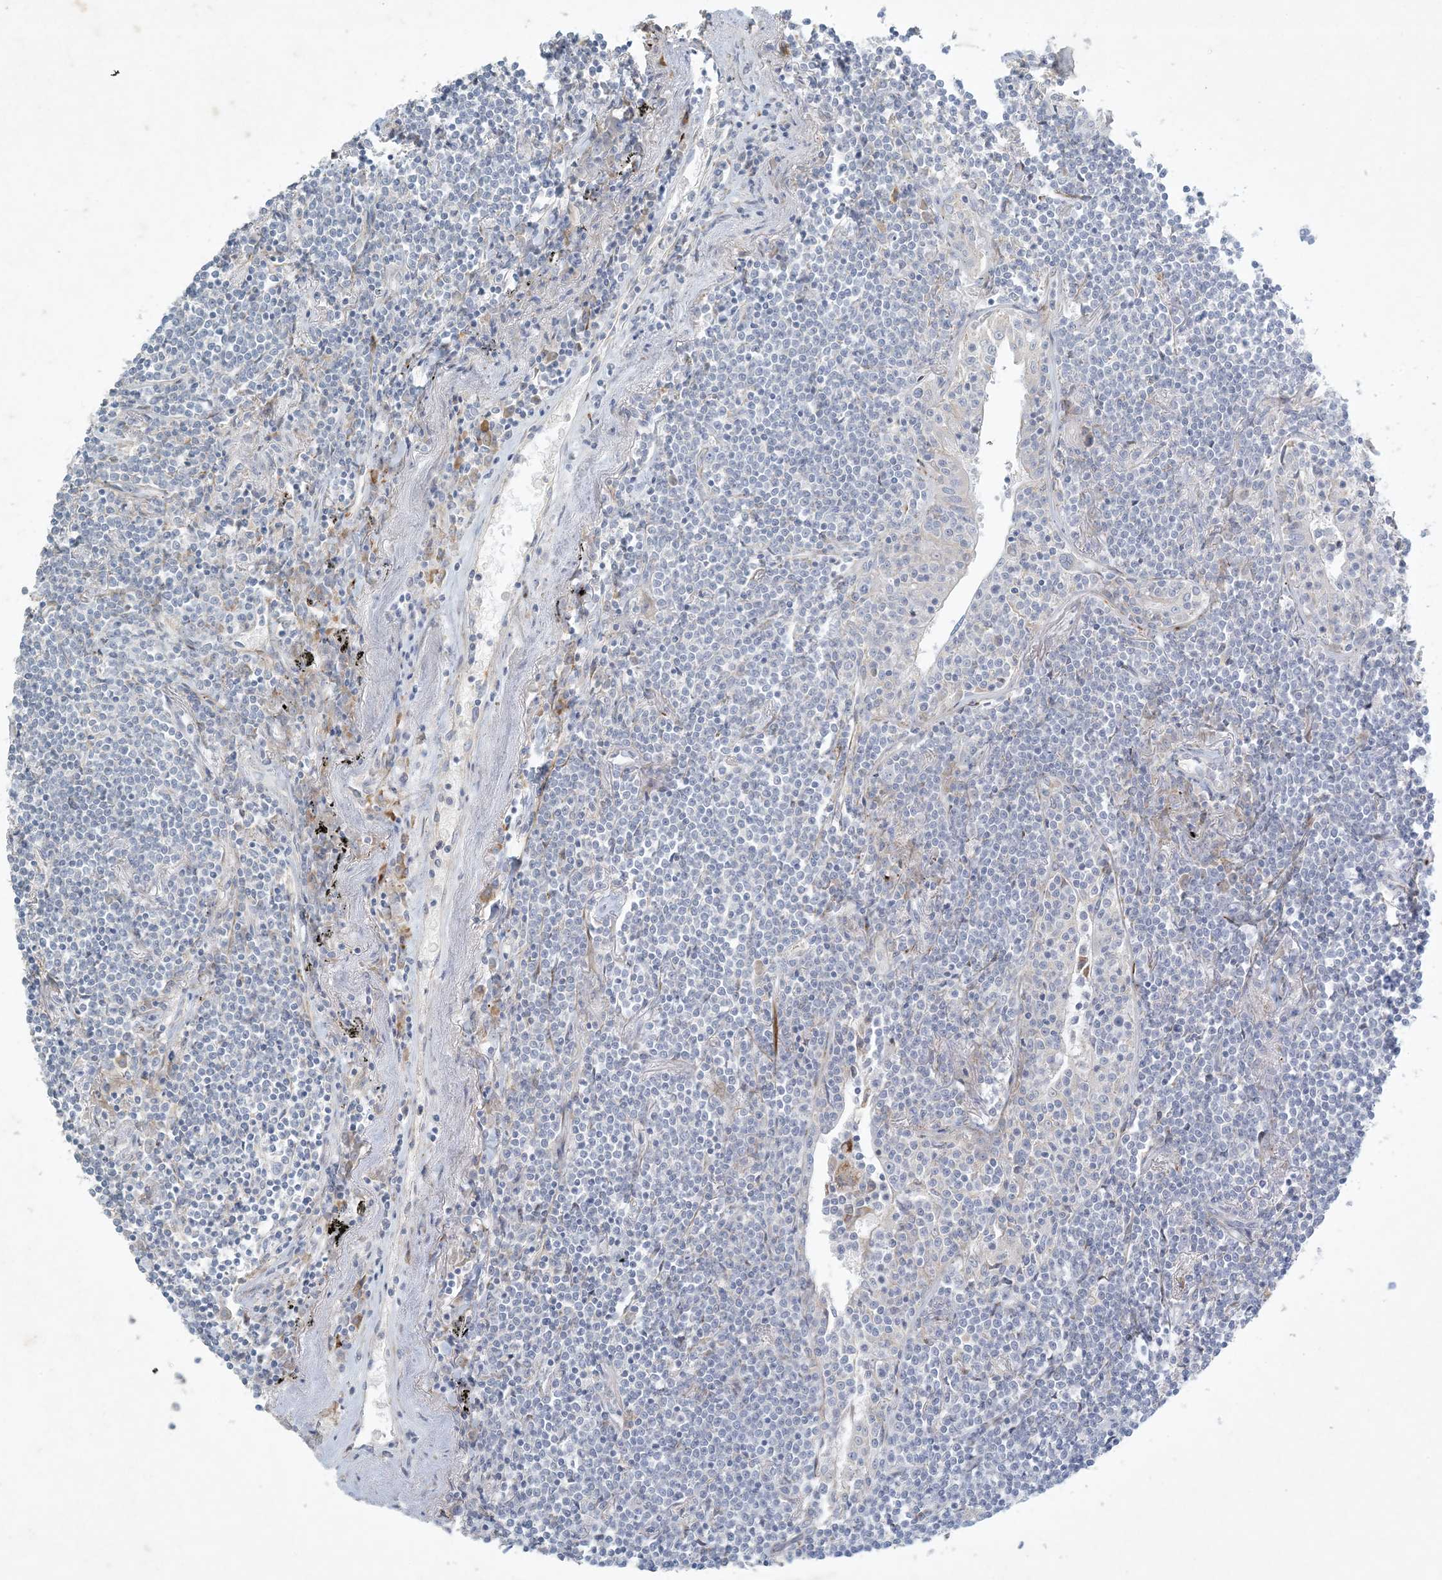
{"staining": {"intensity": "negative", "quantity": "none", "location": "none"}, "tissue": "lymphoma", "cell_type": "Tumor cells", "image_type": "cancer", "snomed": [{"axis": "morphology", "description": "Malignant lymphoma, non-Hodgkin's type, Low grade"}, {"axis": "topography", "description": "Lung"}], "caption": "This is an immunohistochemistry (IHC) image of human malignant lymphoma, non-Hodgkin's type (low-grade). There is no positivity in tumor cells.", "gene": "ZNF385D", "patient": {"sex": "female", "age": 71}}